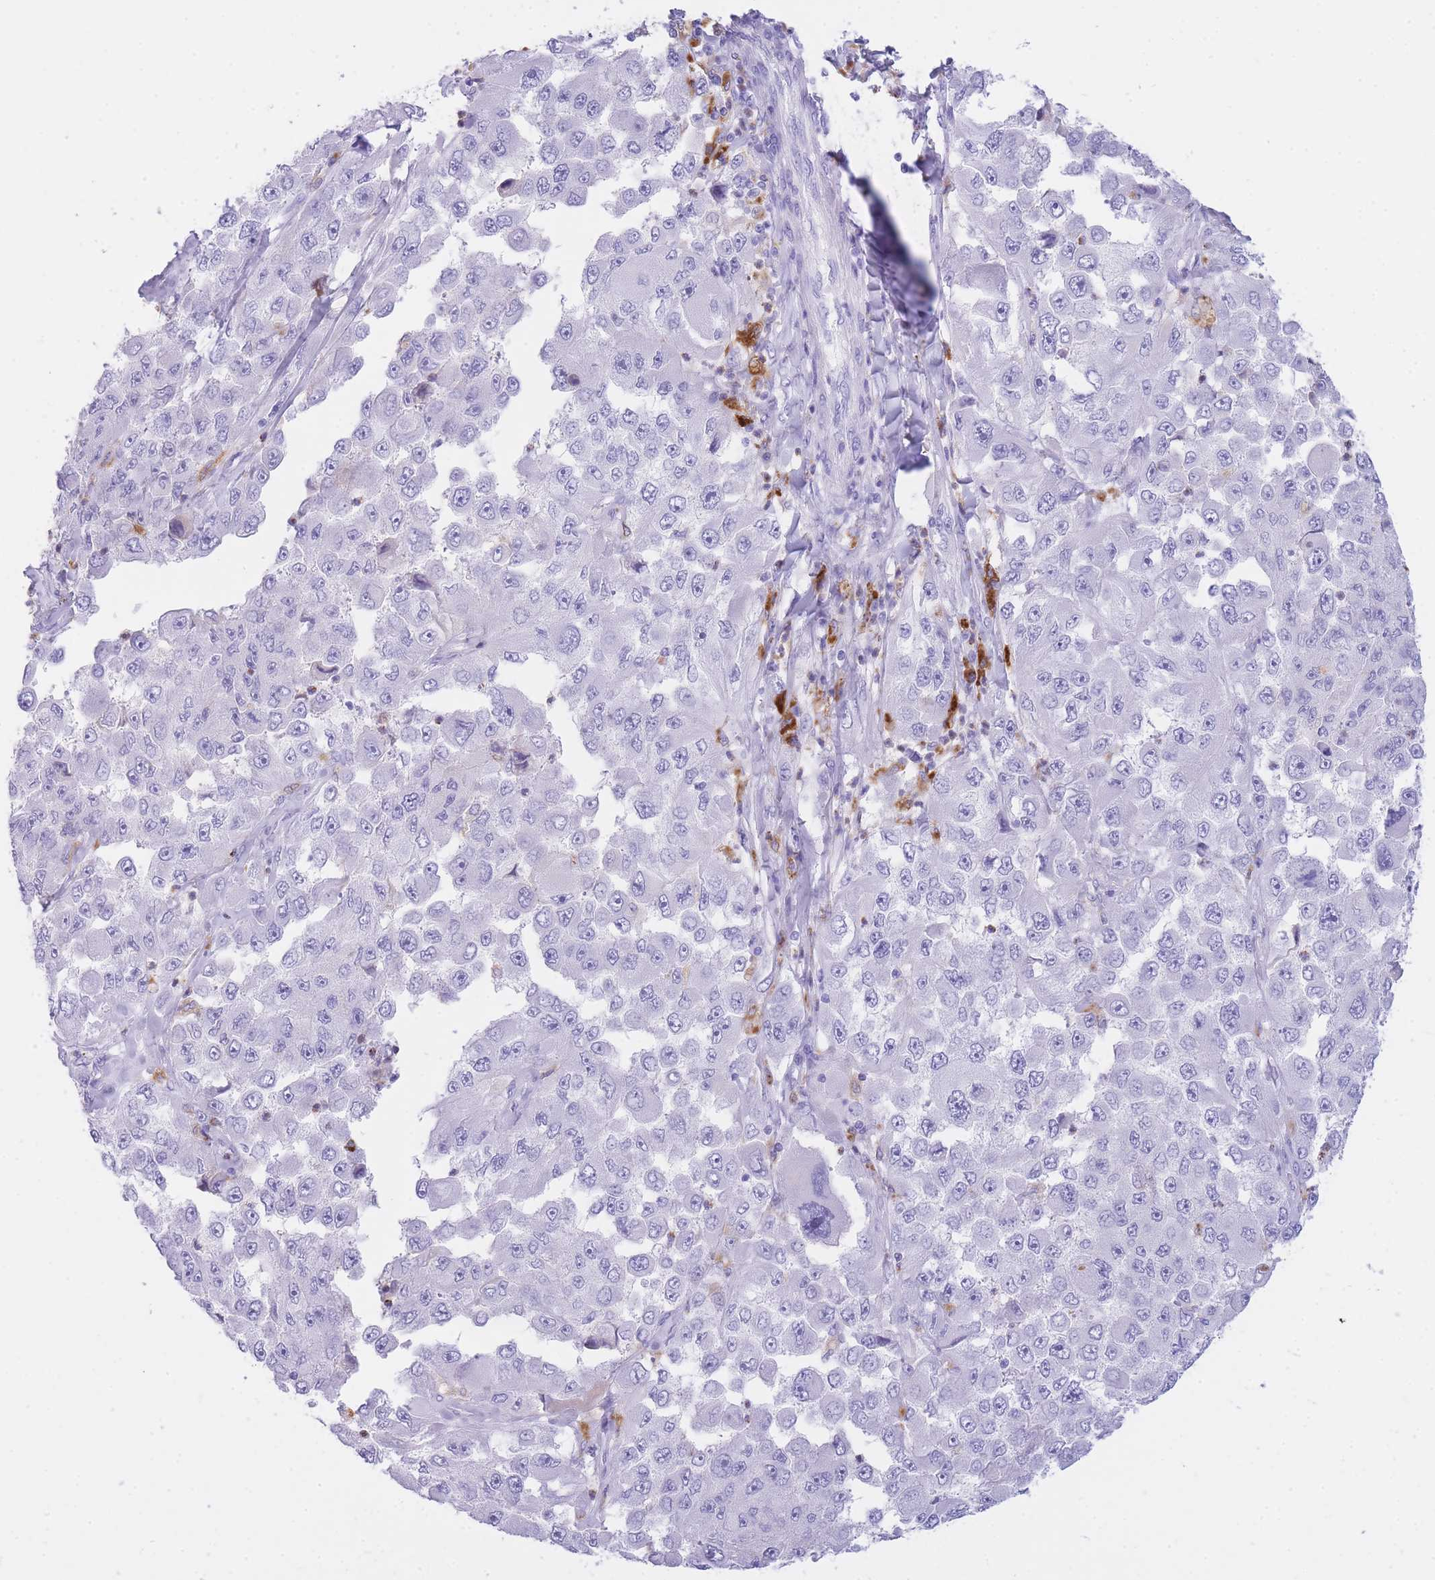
{"staining": {"intensity": "negative", "quantity": "none", "location": "none"}, "tissue": "melanoma", "cell_type": "Tumor cells", "image_type": "cancer", "snomed": [{"axis": "morphology", "description": "Malignant melanoma, Metastatic site"}, {"axis": "topography", "description": "Lymph node"}], "caption": "This histopathology image is of malignant melanoma (metastatic site) stained with immunohistochemistry to label a protein in brown with the nuclei are counter-stained blue. There is no positivity in tumor cells.", "gene": "PLBD1", "patient": {"sex": "male", "age": 62}}